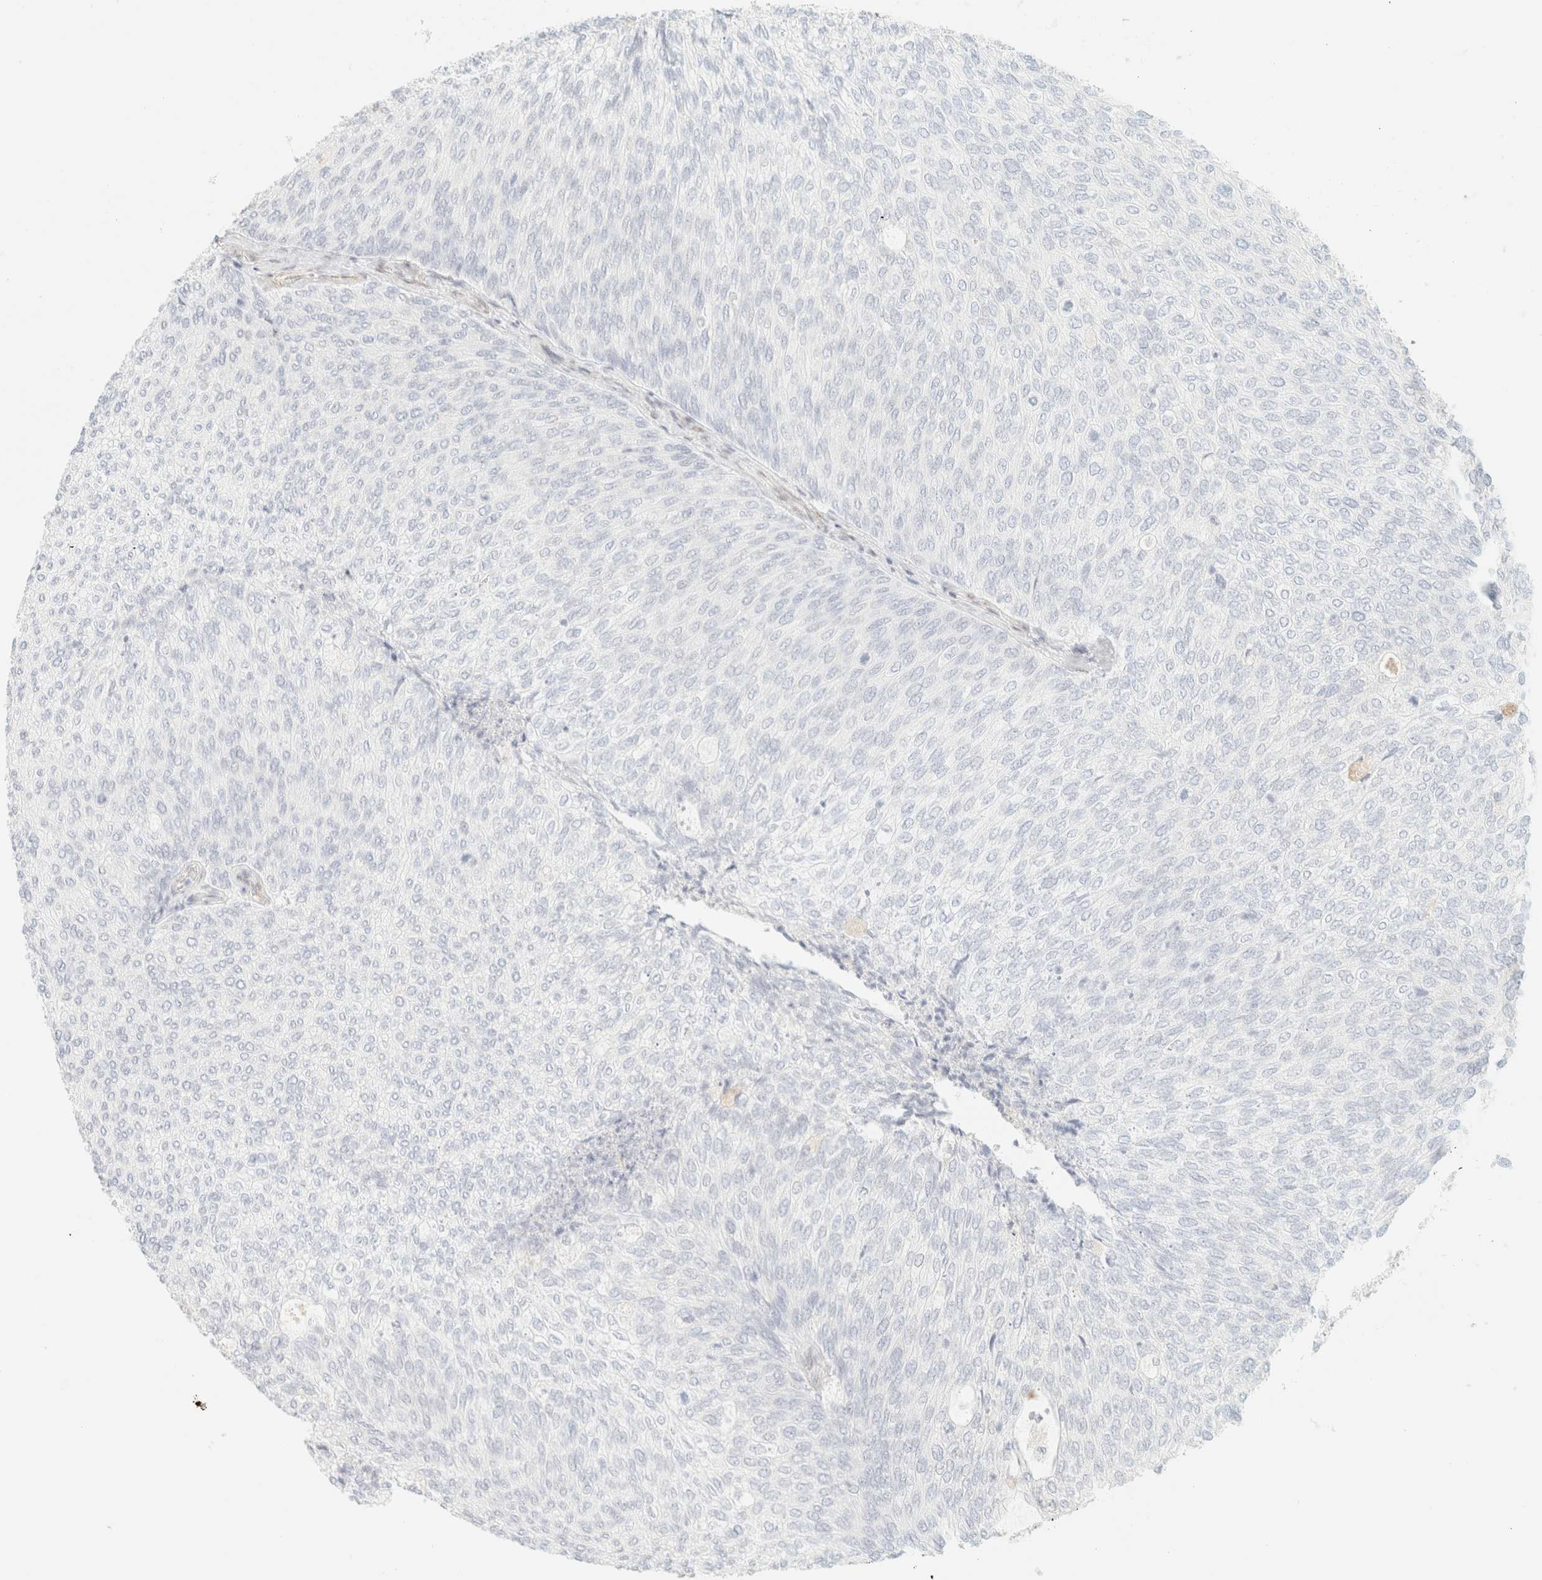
{"staining": {"intensity": "negative", "quantity": "none", "location": "none"}, "tissue": "urothelial cancer", "cell_type": "Tumor cells", "image_type": "cancer", "snomed": [{"axis": "morphology", "description": "Urothelial carcinoma, Low grade"}, {"axis": "topography", "description": "Urinary bladder"}], "caption": "Immunohistochemistry (IHC) of low-grade urothelial carcinoma demonstrates no positivity in tumor cells.", "gene": "ZSCAN18", "patient": {"sex": "female", "age": 79}}